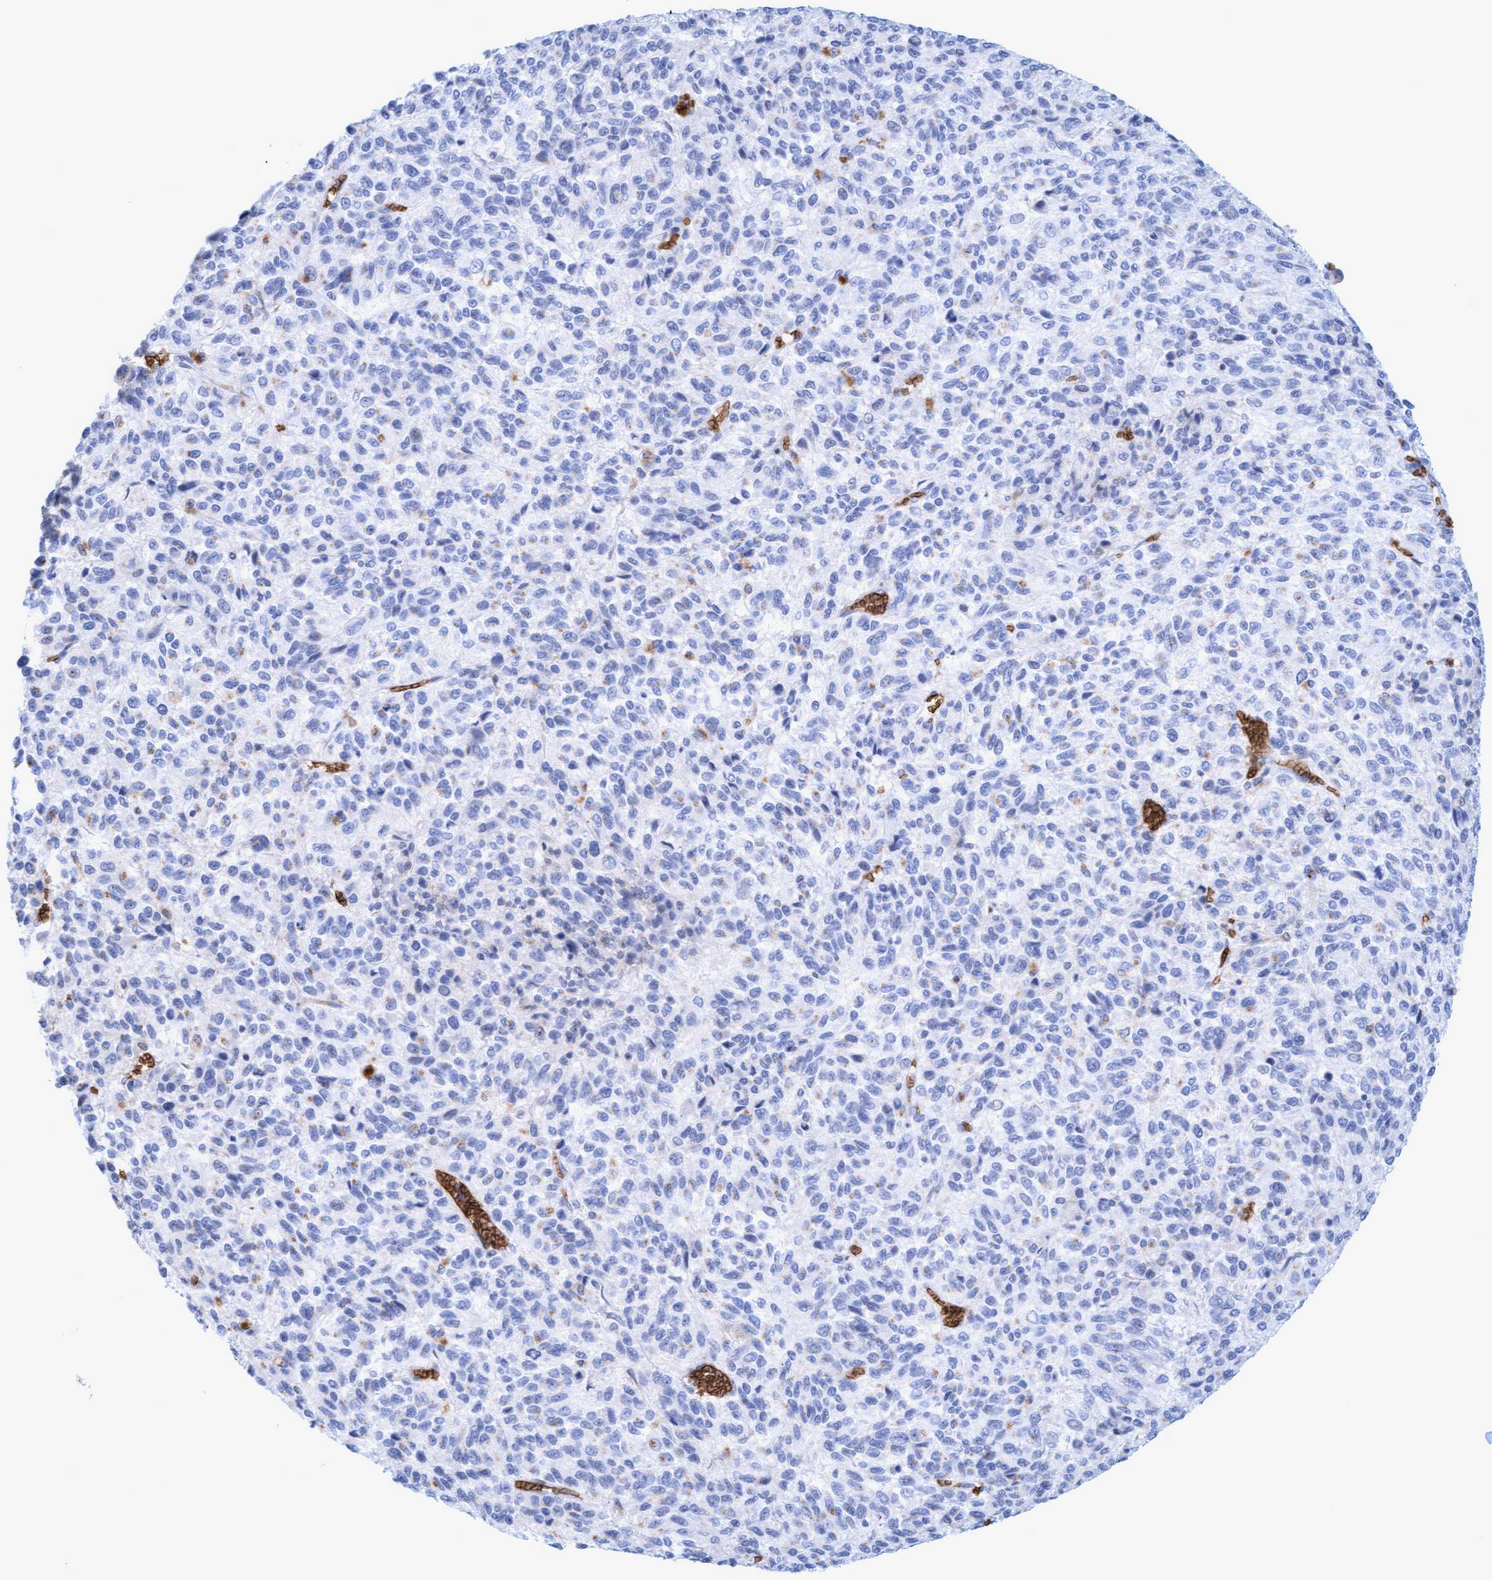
{"staining": {"intensity": "negative", "quantity": "none", "location": "none"}, "tissue": "melanoma", "cell_type": "Tumor cells", "image_type": "cancer", "snomed": [{"axis": "morphology", "description": "Malignant melanoma, Metastatic site"}, {"axis": "topography", "description": "Lung"}], "caption": "Immunohistochemistry of melanoma displays no positivity in tumor cells. The staining is performed using DAB brown chromogen with nuclei counter-stained in using hematoxylin.", "gene": "SPEM2", "patient": {"sex": "male", "age": 64}}